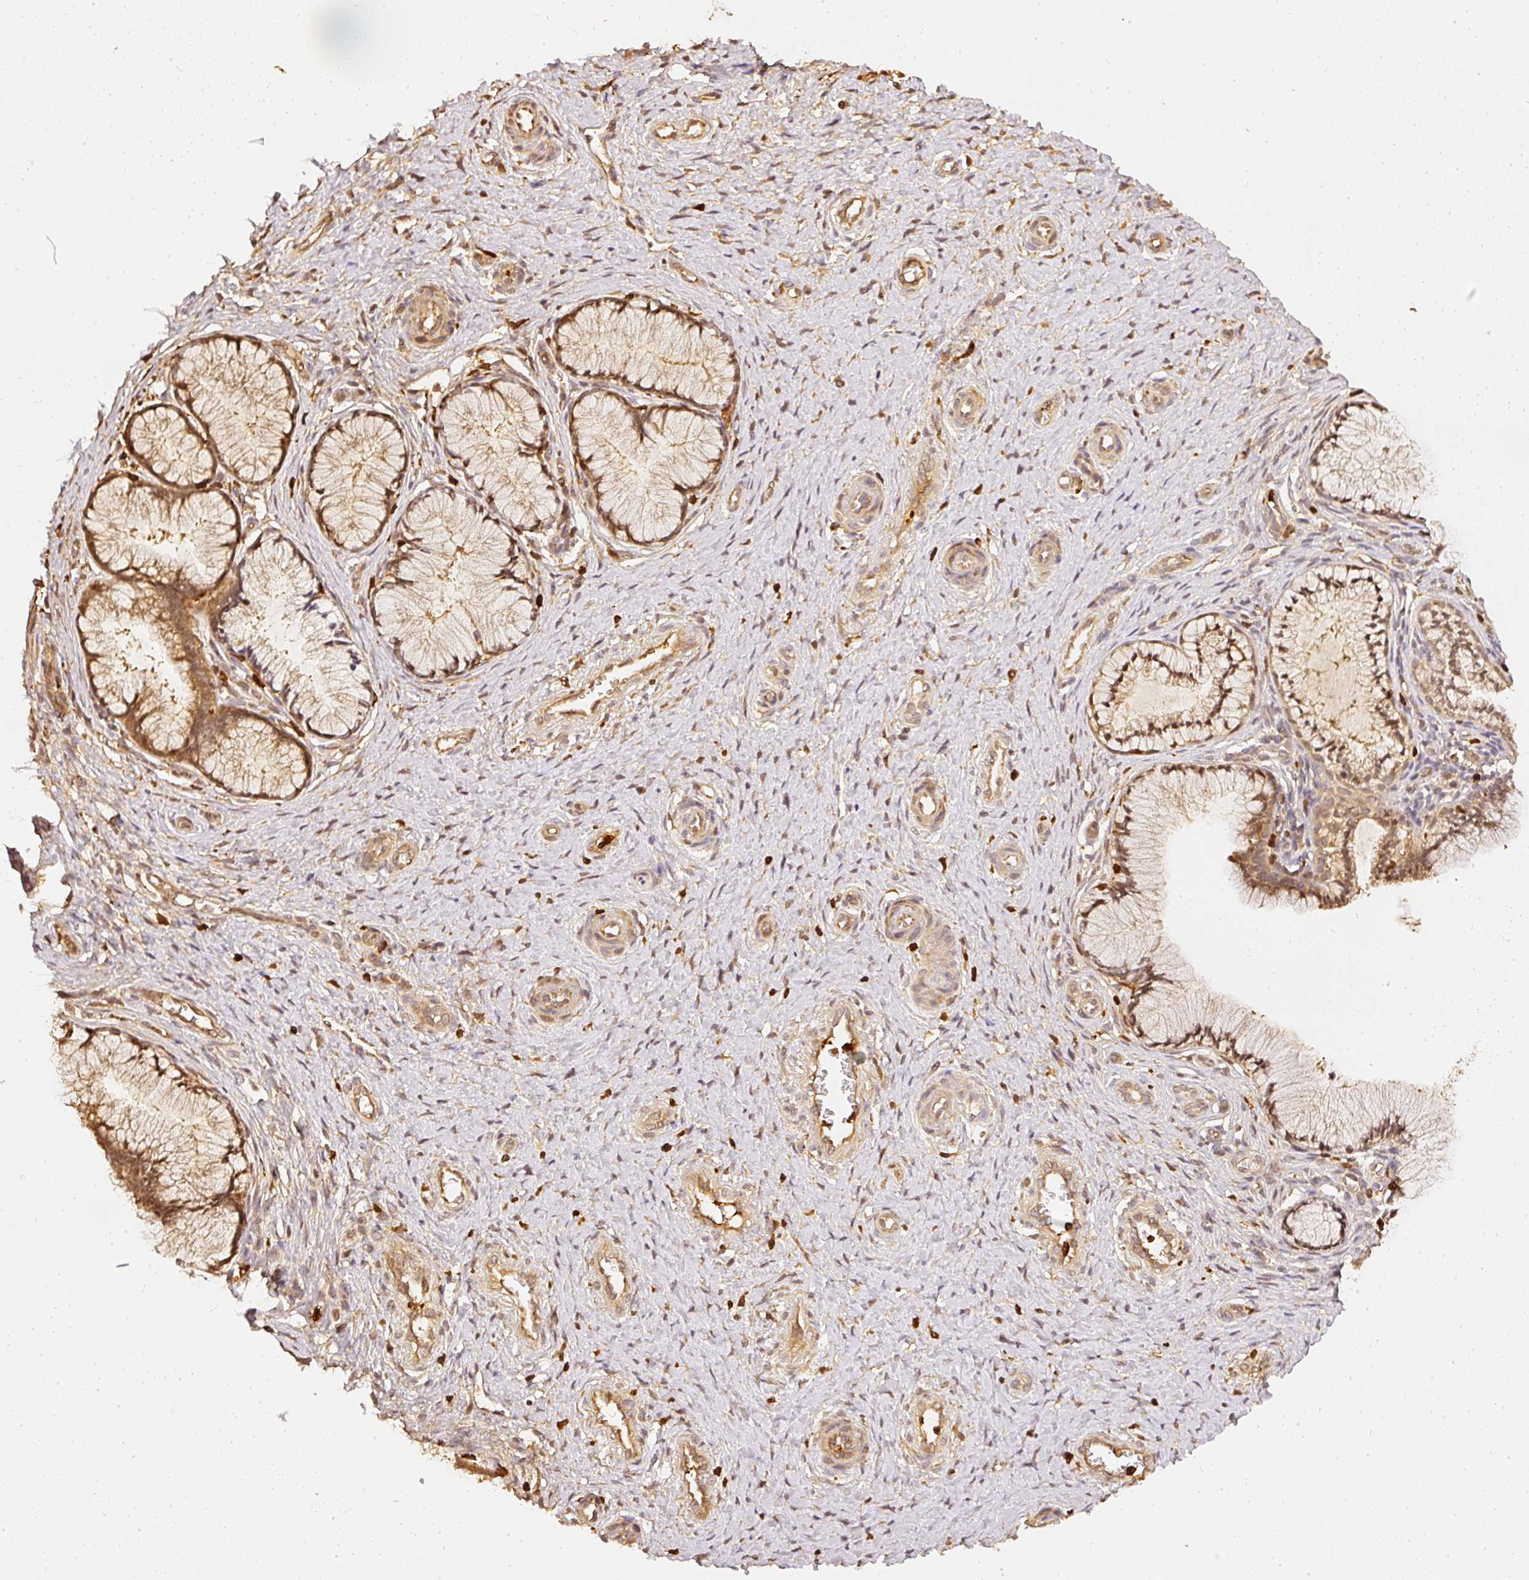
{"staining": {"intensity": "moderate", "quantity": ">75%", "location": "cytoplasmic/membranous,nuclear"}, "tissue": "cervix", "cell_type": "Glandular cells", "image_type": "normal", "snomed": [{"axis": "morphology", "description": "Normal tissue, NOS"}, {"axis": "topography", "description": "Cervix"}], "caption": "Immunohistochemistry (IHC) image of normal cervix: human cervix stained using immunohistochemistry demonstrates medium levels of moderate protein expression localized specifically in the cytoplasmic/membranous,nuclear of glandular cells, appearing as a cytoplasmic/membranous,nuclear brown color.", "gene": "PFN1", "patient": {"sex": "female", "age": 36}}